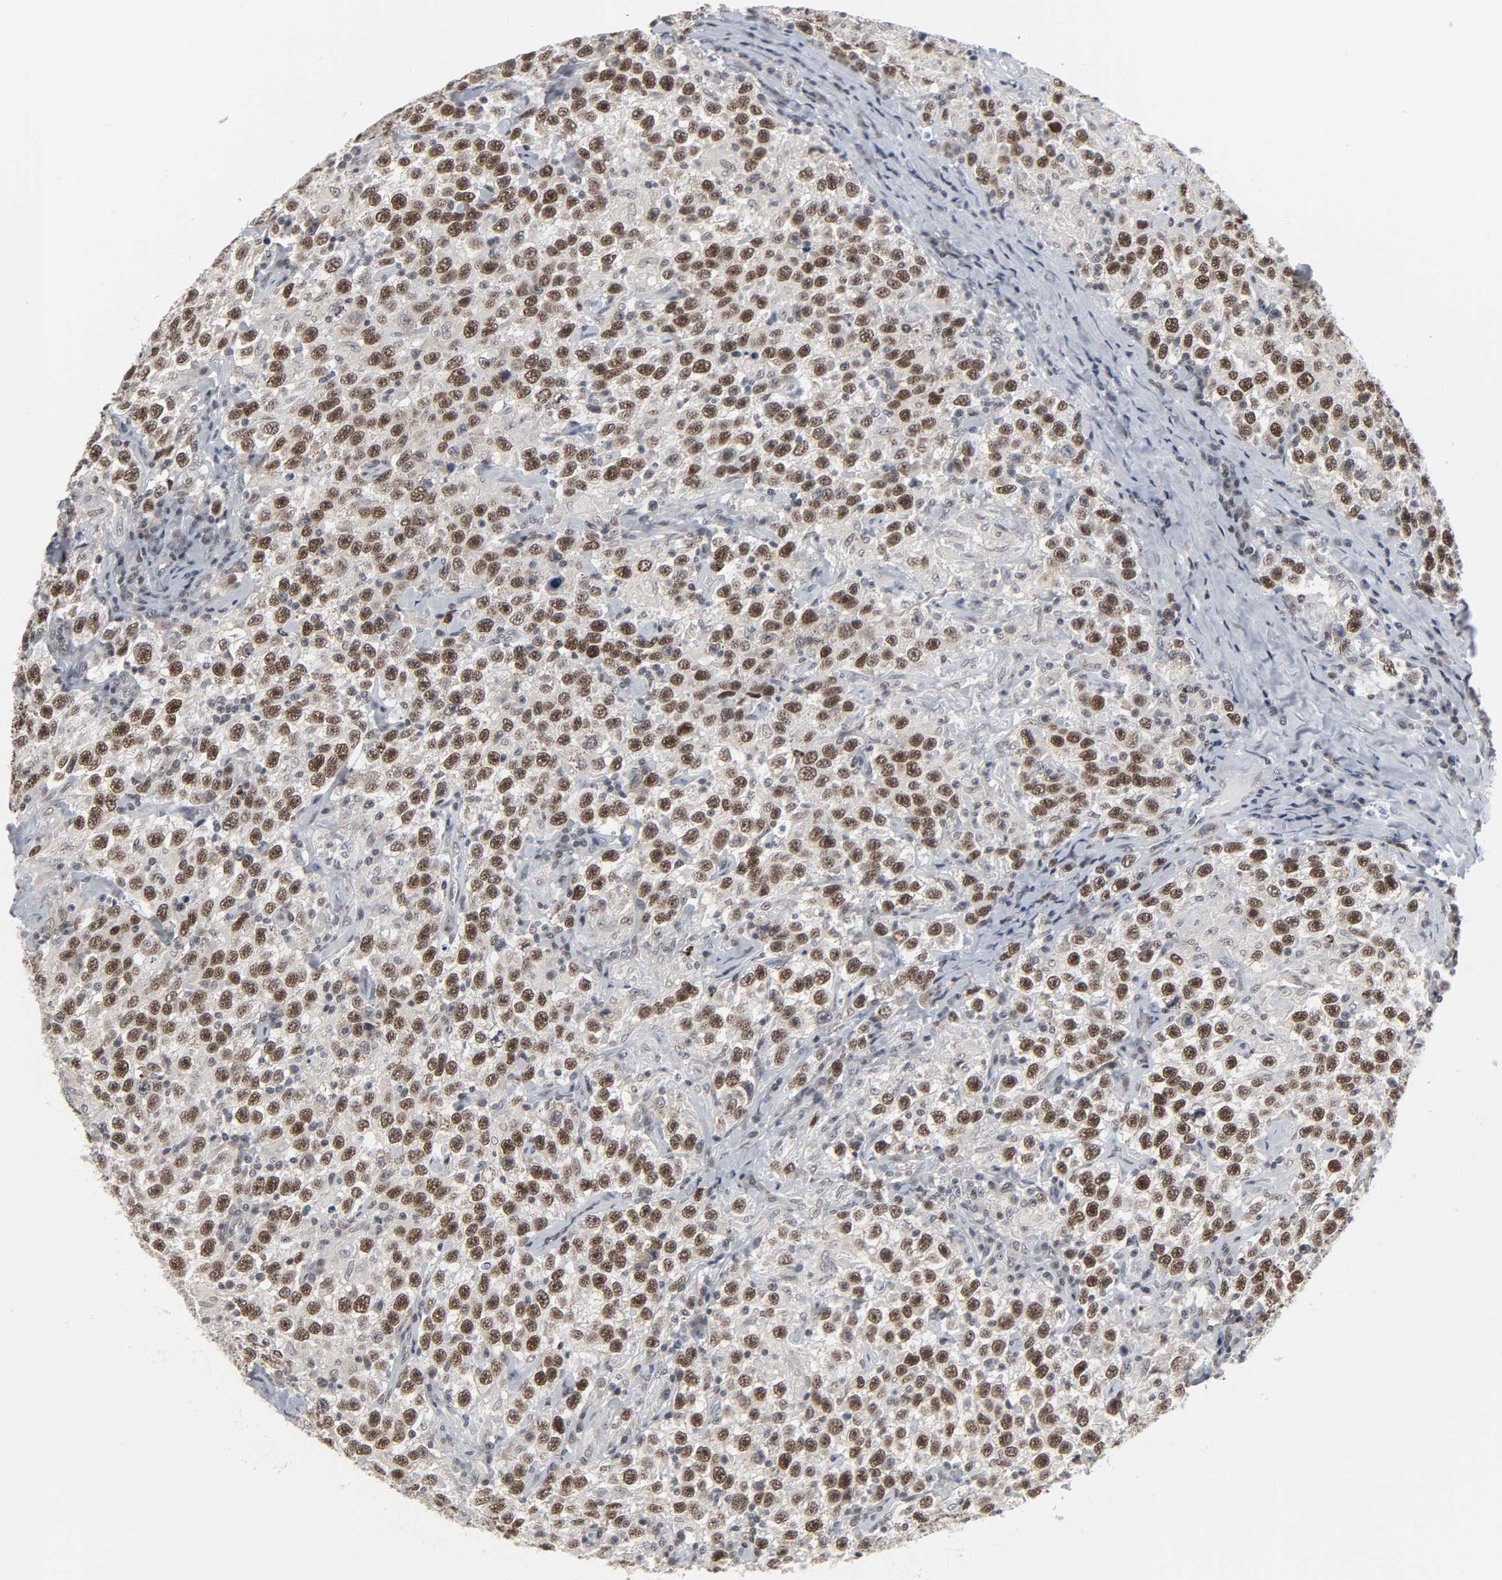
{"staining": {"intensity": "strong", "quantity": ">75%", "location": "nuclear"}, "tissue": "testis cancer", "cell_type": "Tumor cells", "image_type": "cancer", "snomed": [{"axis": "morphology", "description": "Seminoma, NOS"}, {"axis": "topography", "description": "Testis"}], "caption": "Immunohistochemical staining of testis seminoma displays high levels of strong nuclear positivity in approximately >75% of tumor cells.", "gene": "MUC1", "patient": {"sex": "male", "age": 41}}